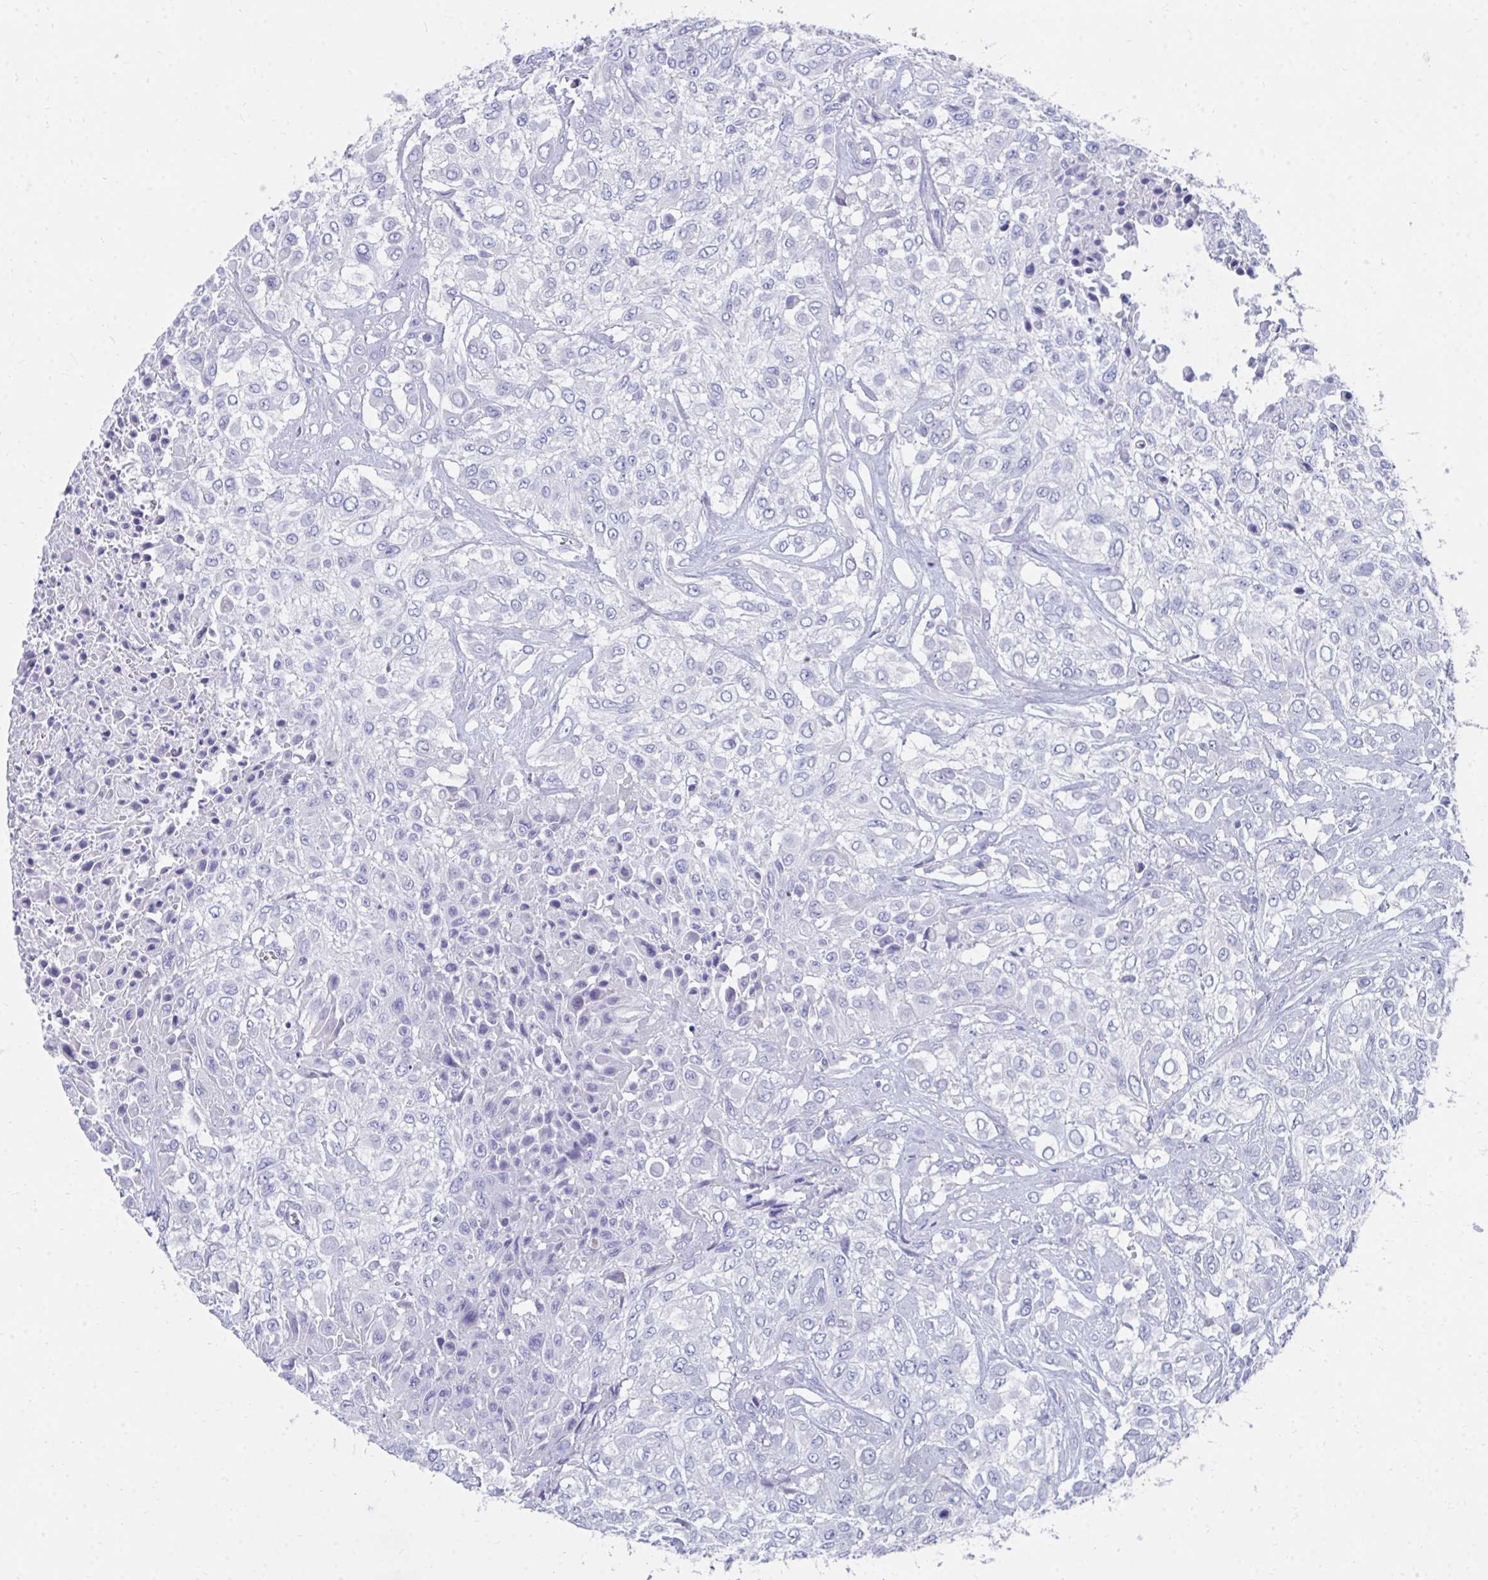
{"staining": {"intensity": "negative", "quantity": "none", "location": "none"}, "tissue": "urothelial cancer", "cell_type": "Tumor cells", "image_type": "cancer", "snomed": [{"axis": "morphology", "description": "Urothelial carcinoma, High grade"}, {"axis": "topography", "description": "Urinary bladder"}], "caption": "Protein analysis of high-grade urothelial carcinoma demonstrates no significant expression in tumor cells.", "gene": "HGD", "patient": {"sex": "male", "age": 57}}